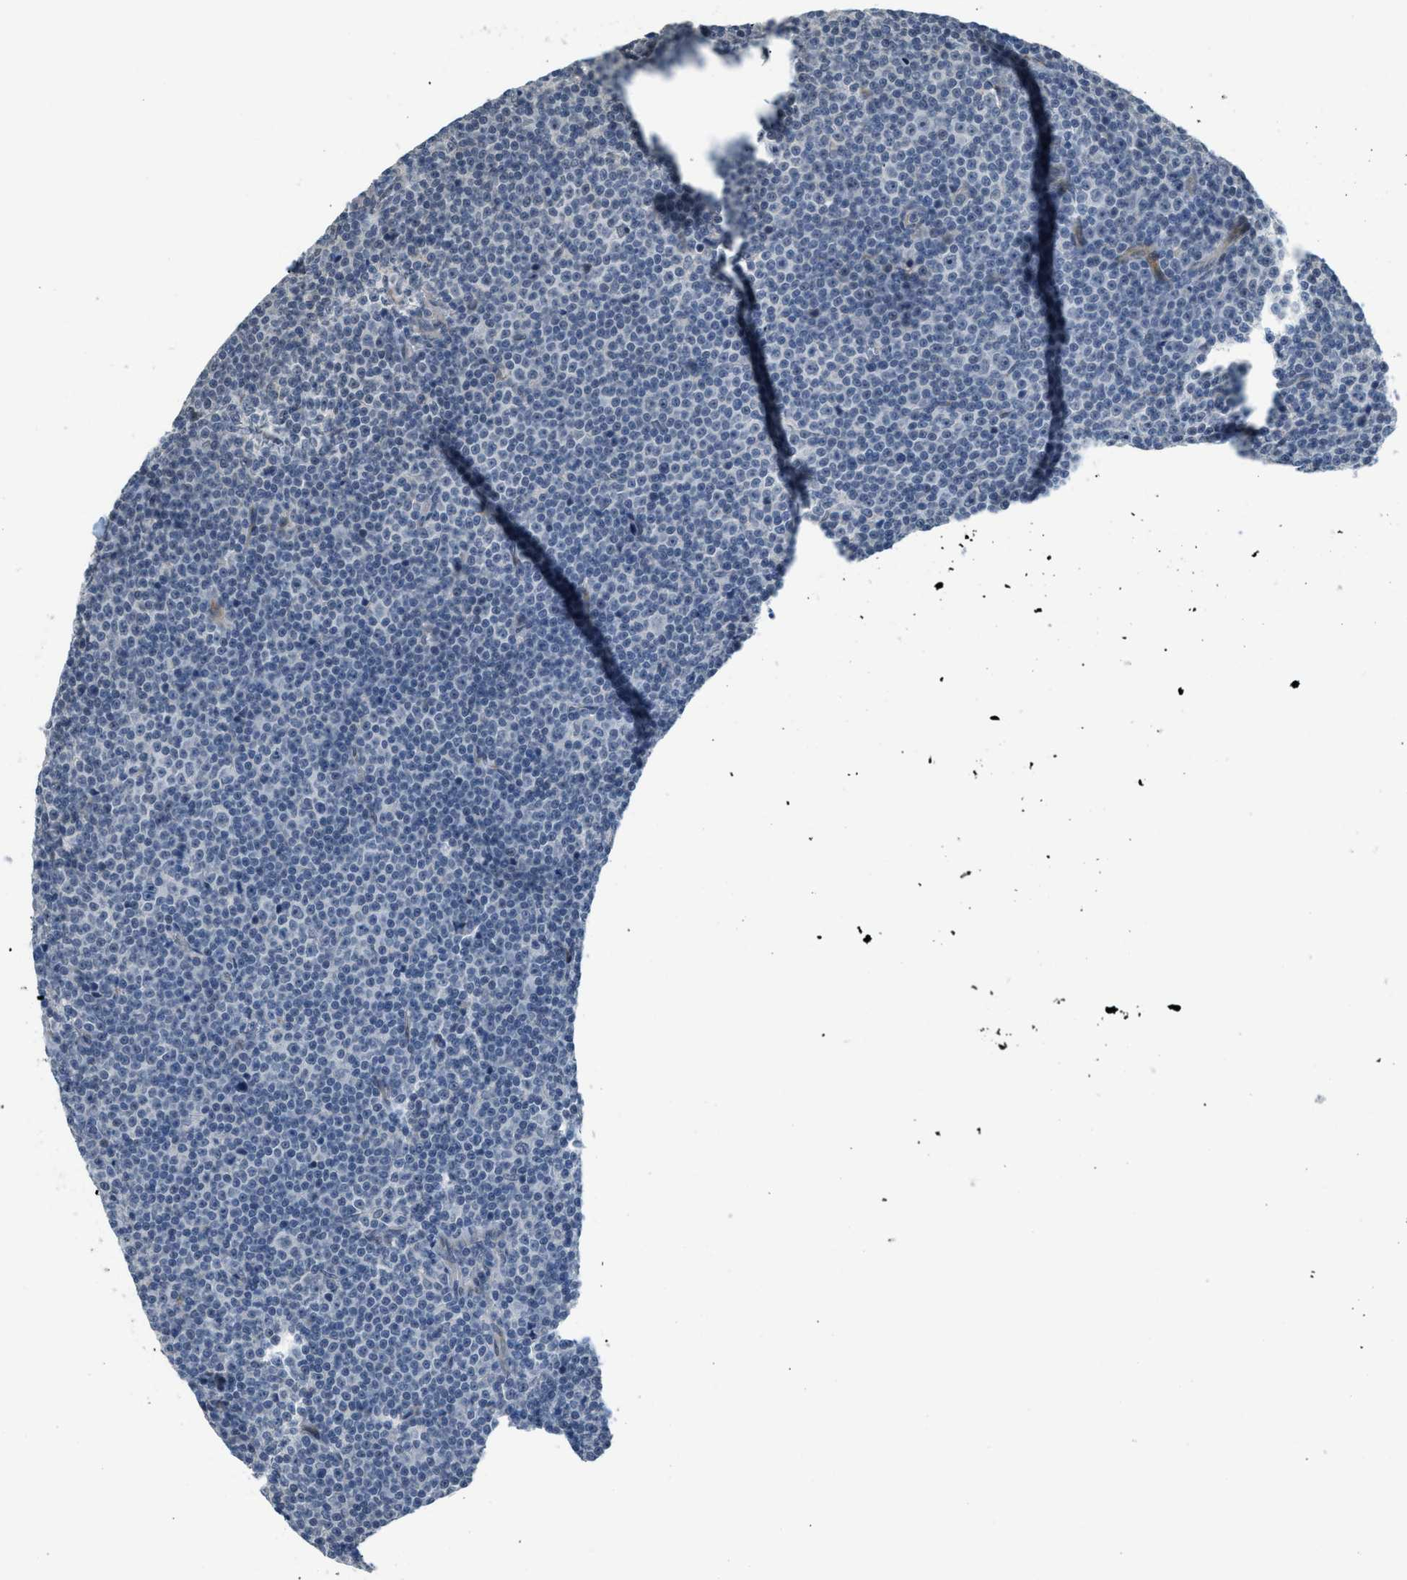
{"staining": {"intensity": "negative", "quantity": "none", "location": "none"}, "tissue": "lymphoma", "cell_type": "Tumor cells", "image_type": "cancer", "snomed": [{"axis": "morphology", "description": "Malignant lymphoma, non-Hodgkin's type, High grade"}, {"axis": "topography", "description": "Colon"}], "caption": "This is an immunohistochemistry (IHC) image of lymphoma. There is no staining in tumor cells.", "gene": "TMEM154", "patient": {"sex": "male", "age": 82}}